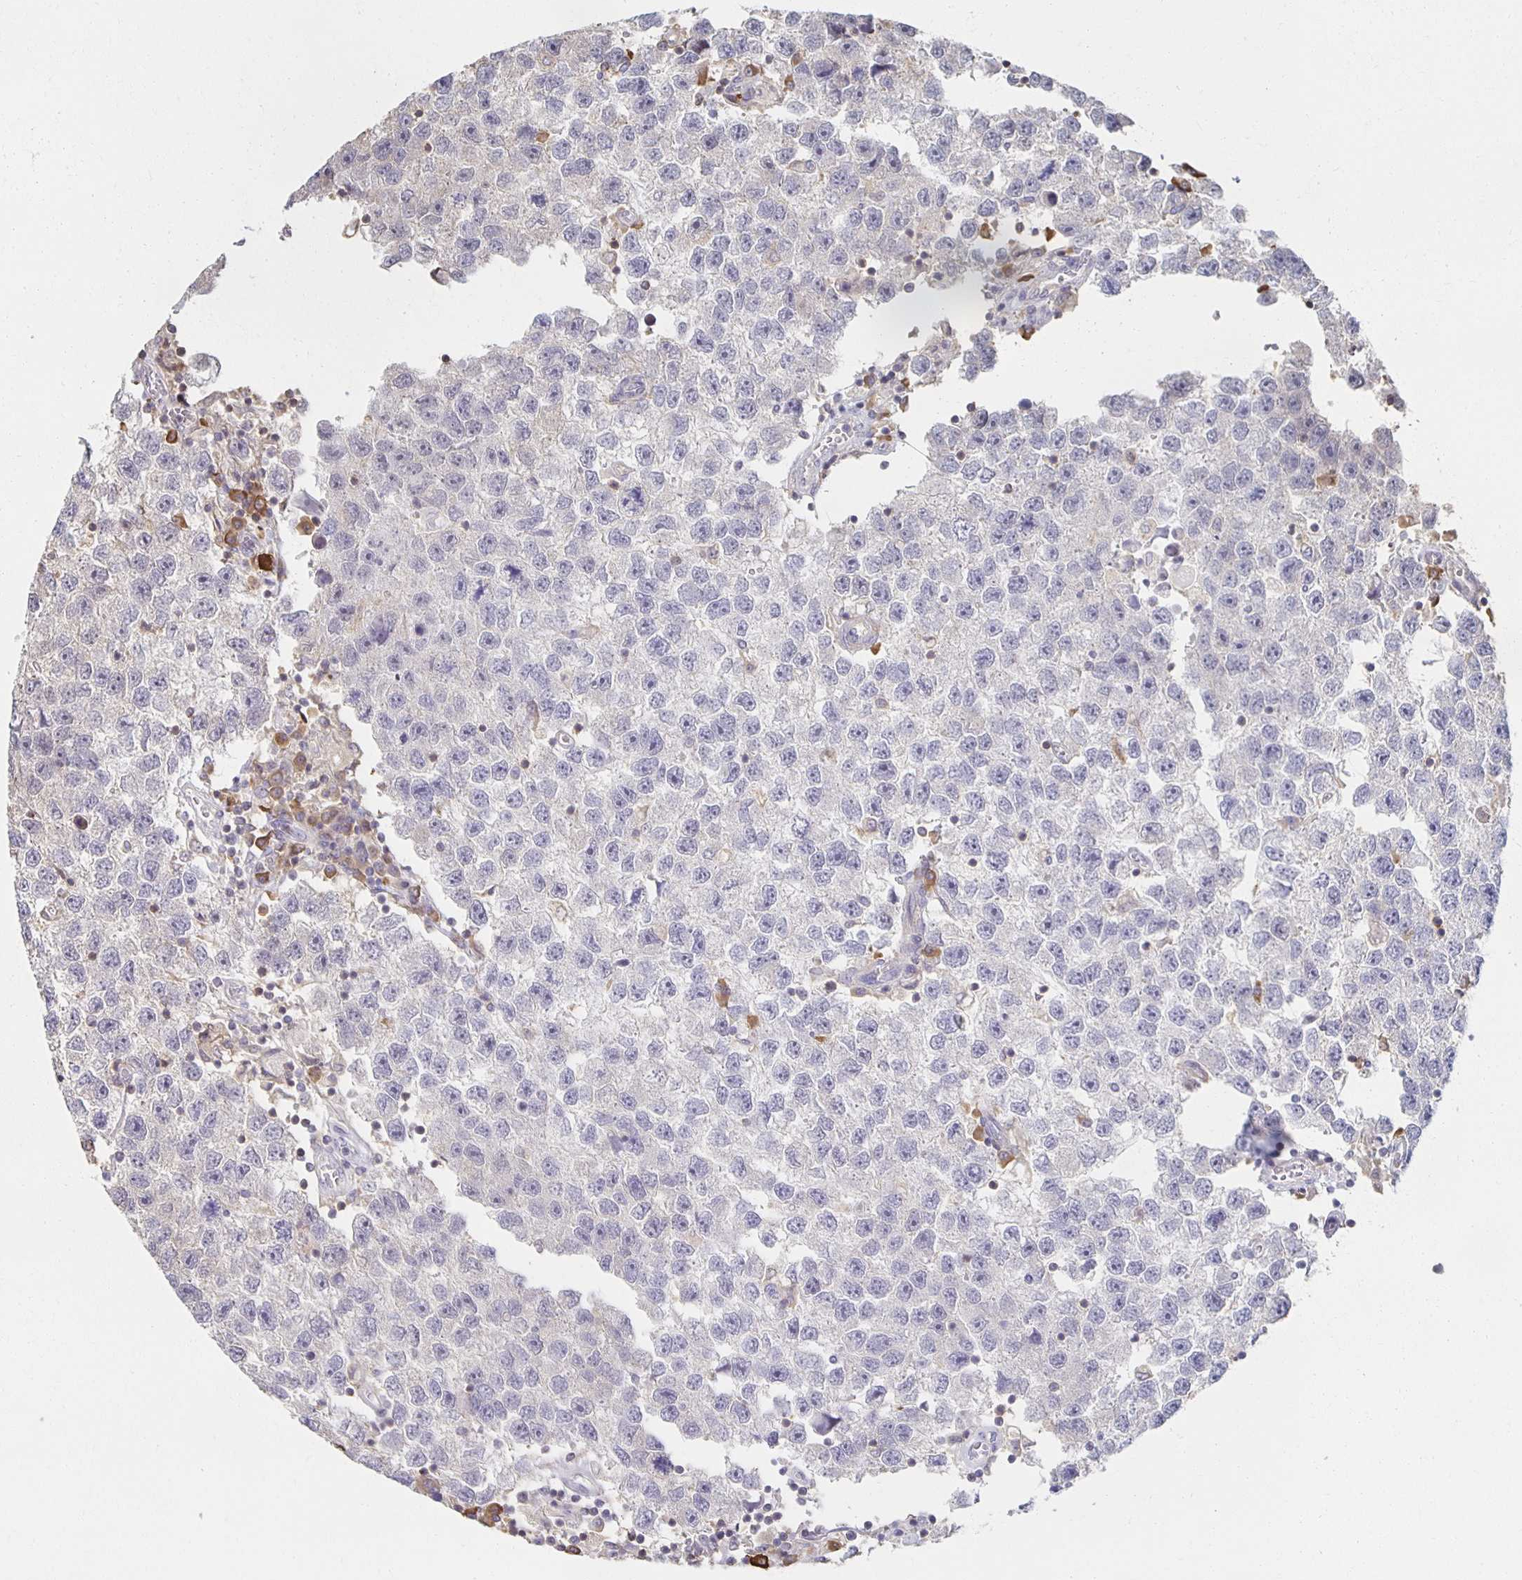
{"staining": {"intensity": "negative", "quantity": "none", "location": "none"}, "tissue": "testis cancer", "cell_type": "Tumor cells", "image_type": "cancer", "snomed": [{"axis": "morphology", "description": "Seminoma, NOS"}, {"axis": "topography", "description": "Testis"}], "caption": "DAB immunohistochemical staining of human seminoma (testis) exhibits no significant expression in tumor cells.", "gene": "ZNF692", "patient": {"sex": "male", "age": 26}}